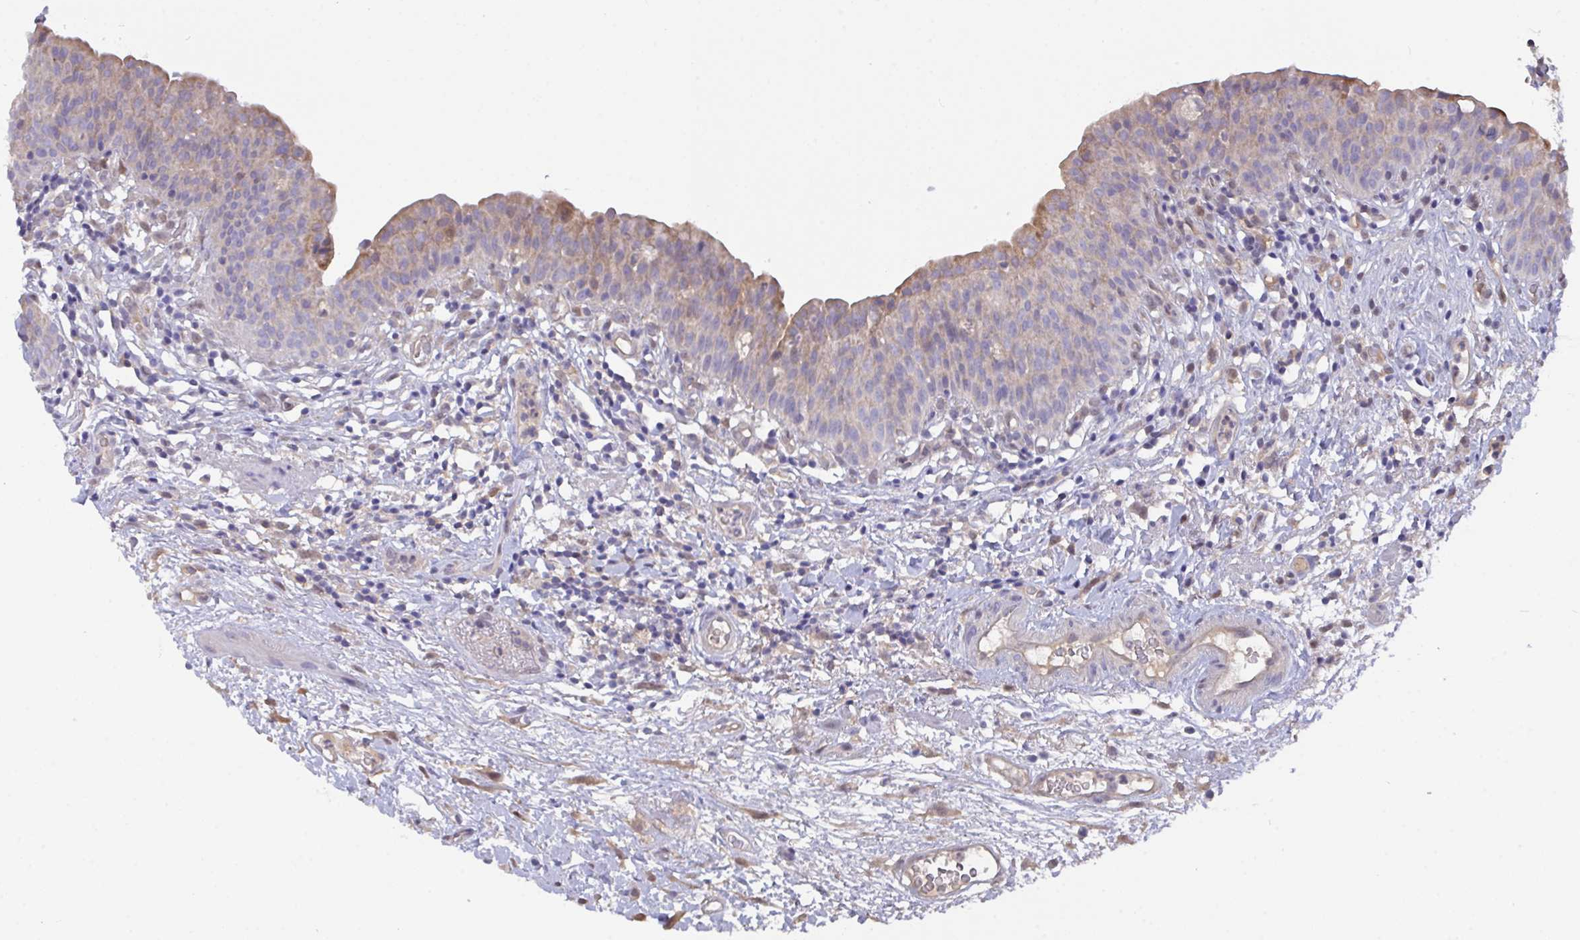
{"staining": {"intensity": "weak", "quantity": "25%-75%", "location": "cytoplasmic/membranous"}, "tissue": "urinary bladder", "cell_type": "Urothelial cells", "image_type": "normal", "snomed": [{"axis": "morphology", "description": "Normal tissue, NOS"}, {"axis": "morphology", "description": "Inflammation, NOS"}, {"axis": "topography", "description": "Urinary bladder"}], "caption": "Protein staining displays weak cytoplasmic/membranous expression in about 25%-75% of urothelial cells in normal urinary bladder. The protein of interest is shown in brown color, while the nuclei are stained blue.", "gene": "L3HYPDH", "patient": {"sex": "male", "age": 57}}